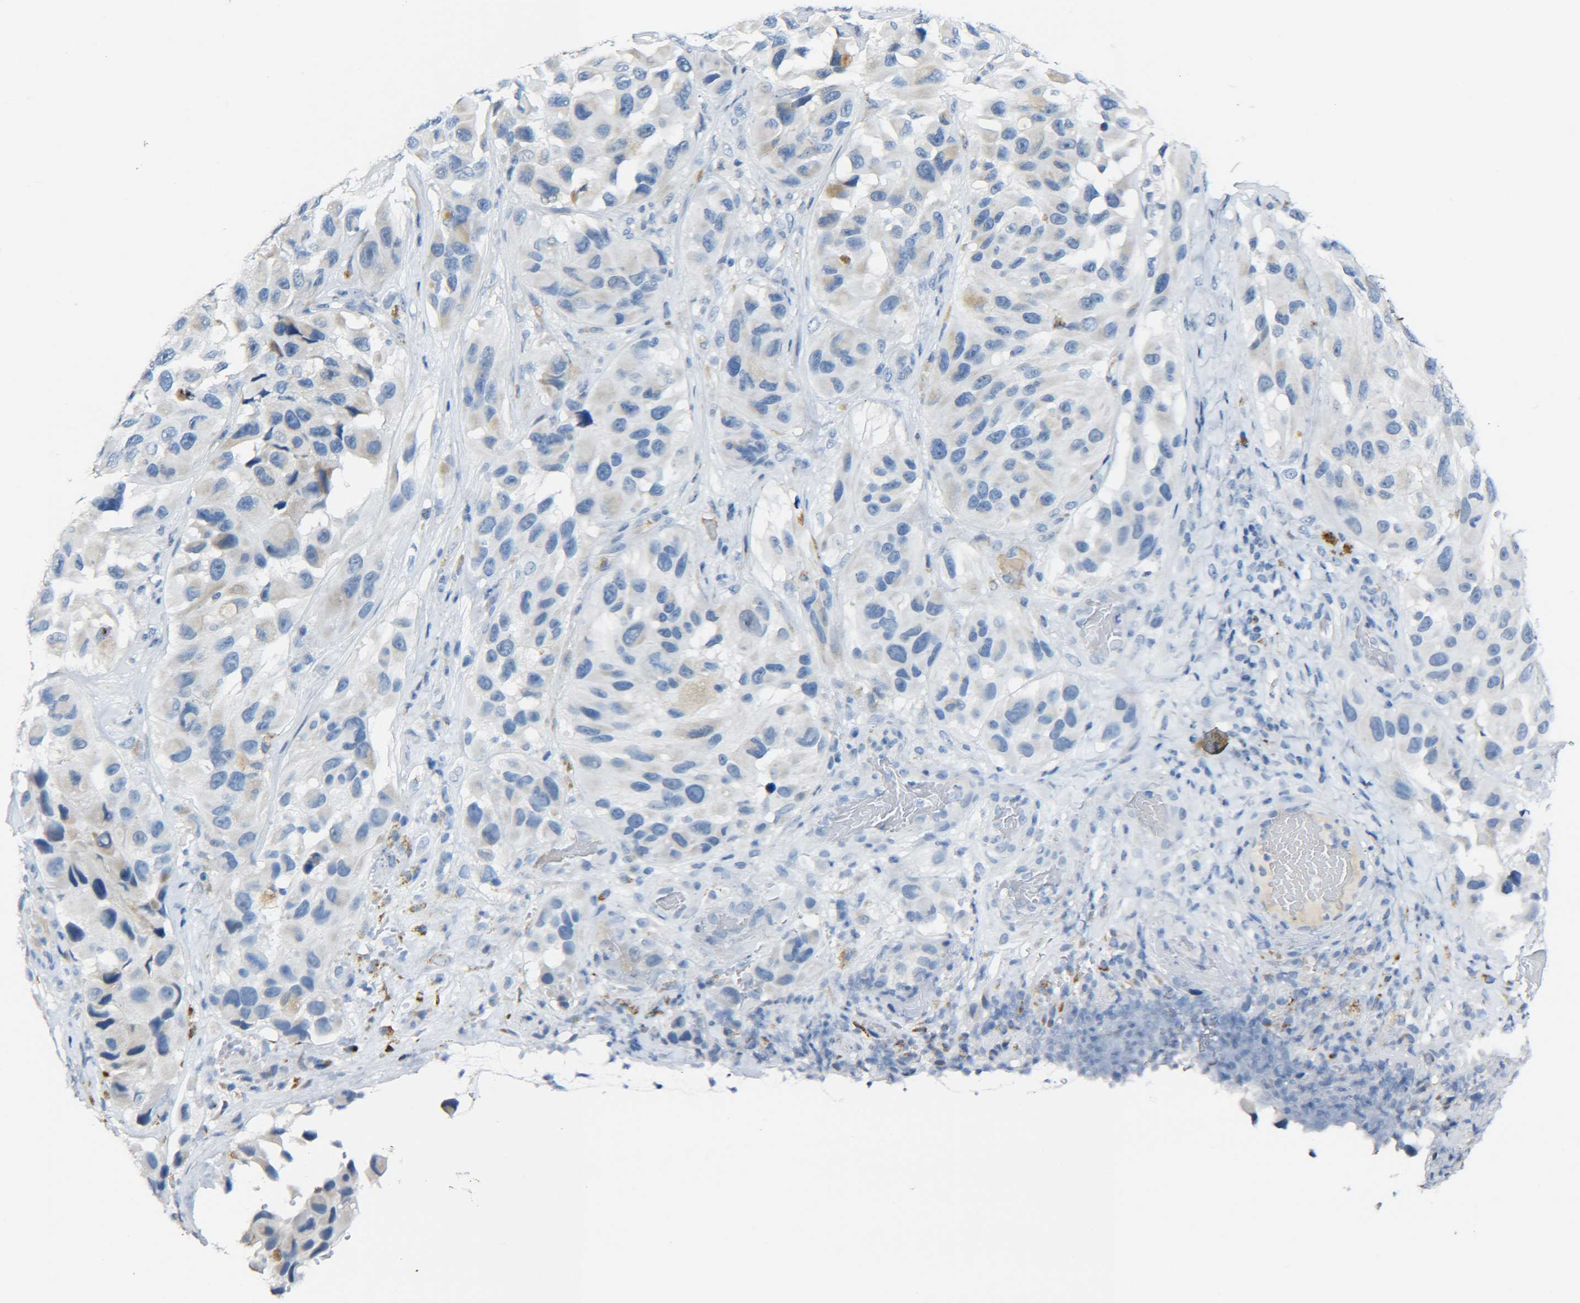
{"staining": {"intensity": "negative", "quantity": "none", "location": "none"}, "tissue": "melanoma", "cell_type": "Tumor cells", "image_type": "cancer", "snomed": [{"axis": "morphology", "description": "Malignant melanoma, NOS"}, {"axis": "topography", "description": "Skin"}], "caption": "This is a histopathology image of immunohistochemistry staining of malignant melanoma, which shows no positivity in tumor cells.", "gene": "C15orf48", "patient": {"sex": "female", "age": 73}}